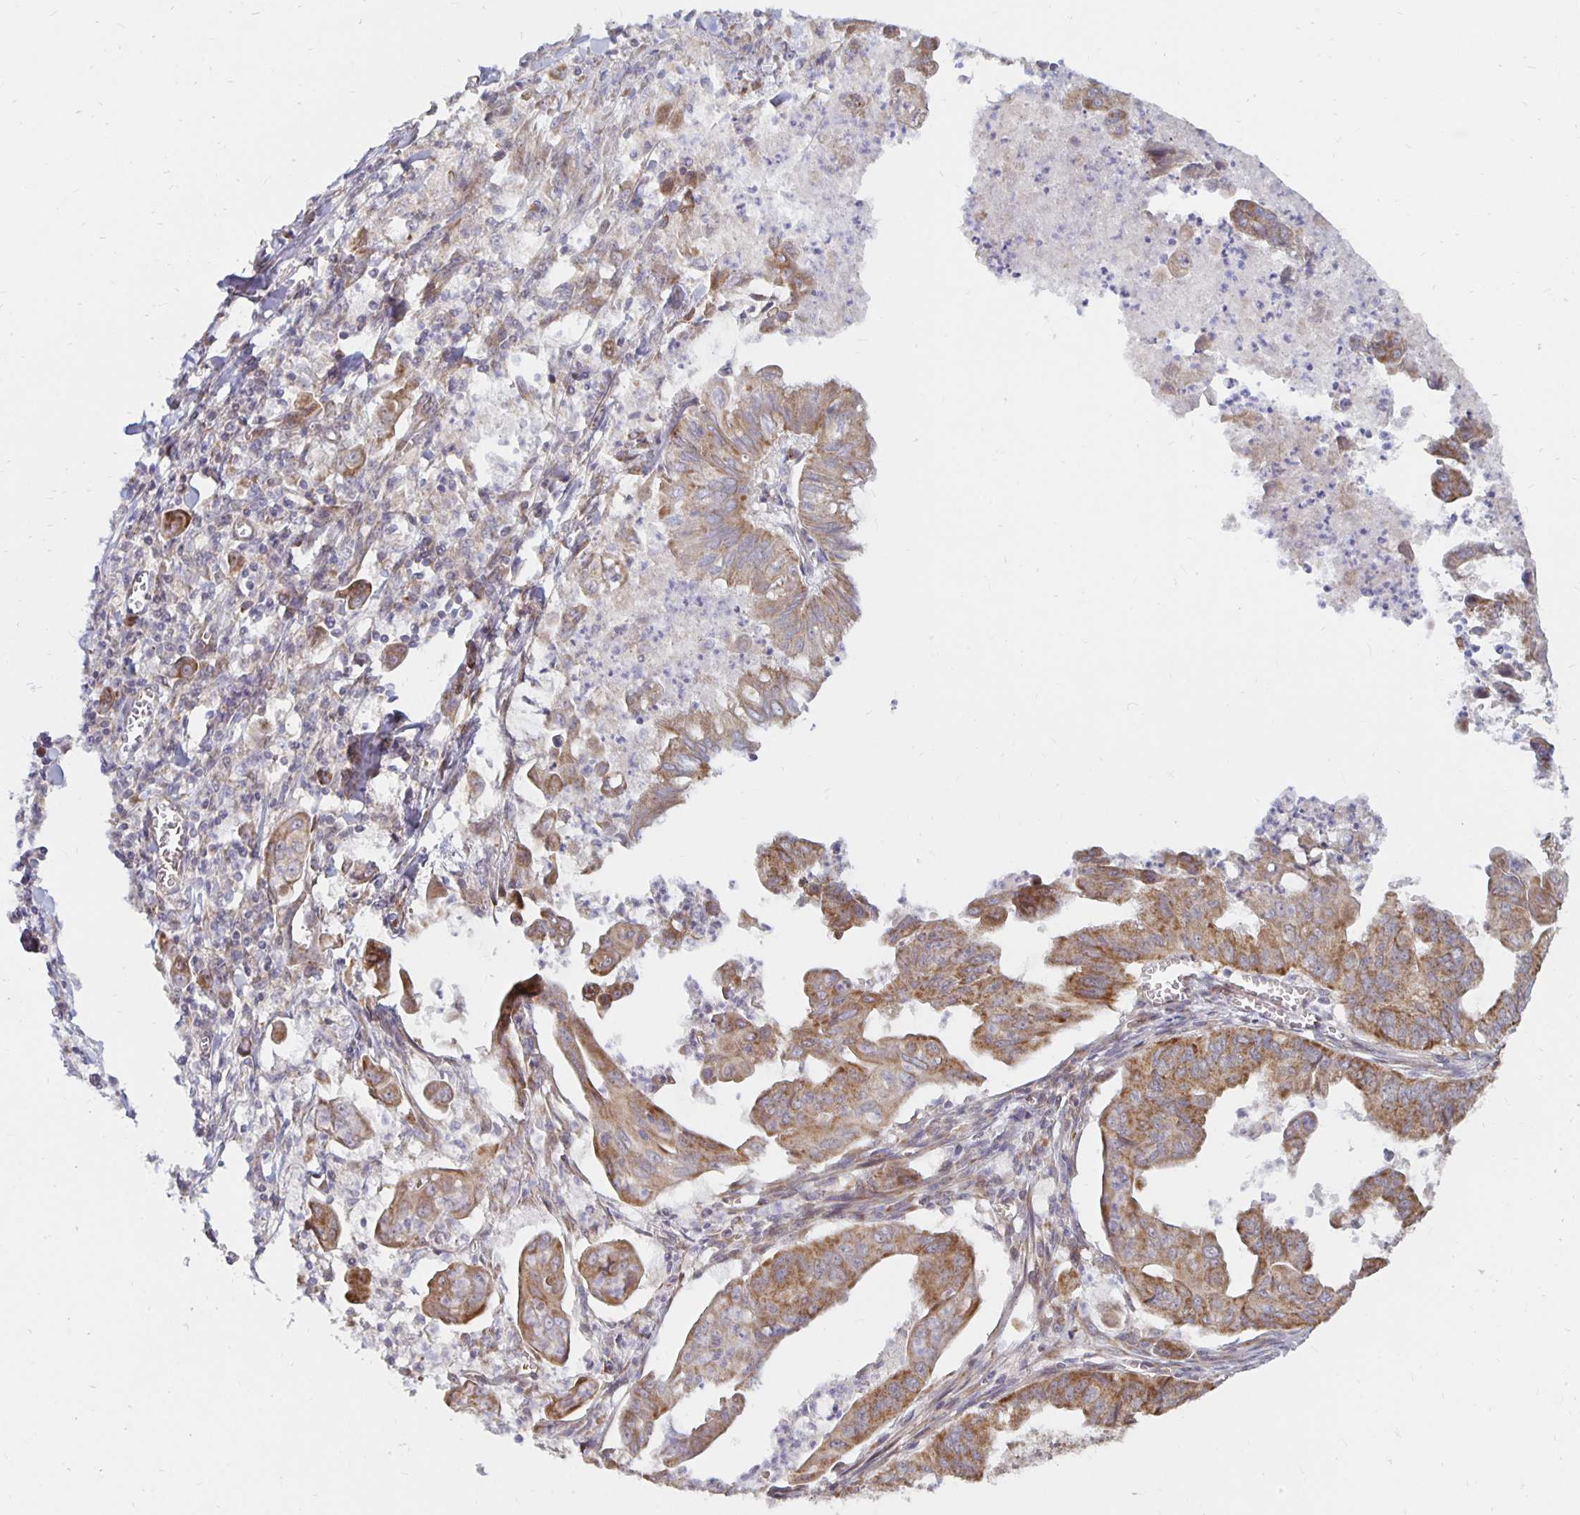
{"staining": {"intensity": "moderate", "quantity": ">75%", "location": "cytoplasmic/membranous"}, "tissue": "stomach cancer", "cell_type": "Tumor cells", "image_type": "cancer", "snomed": [{"axis": "morphology", "description": "Adenocarcinoma, NOS"}, {"axis": "topography", "description": "Stomach, upper"}], "caption": "This image demonstrates IHC staining of stomach adenocarcinoma, with medium moderate cytoplasmic/membranous positivity in about >75% of tumor cells.", "gene": "MRPL28", "patient": {"sex": "male", "age": 80}}